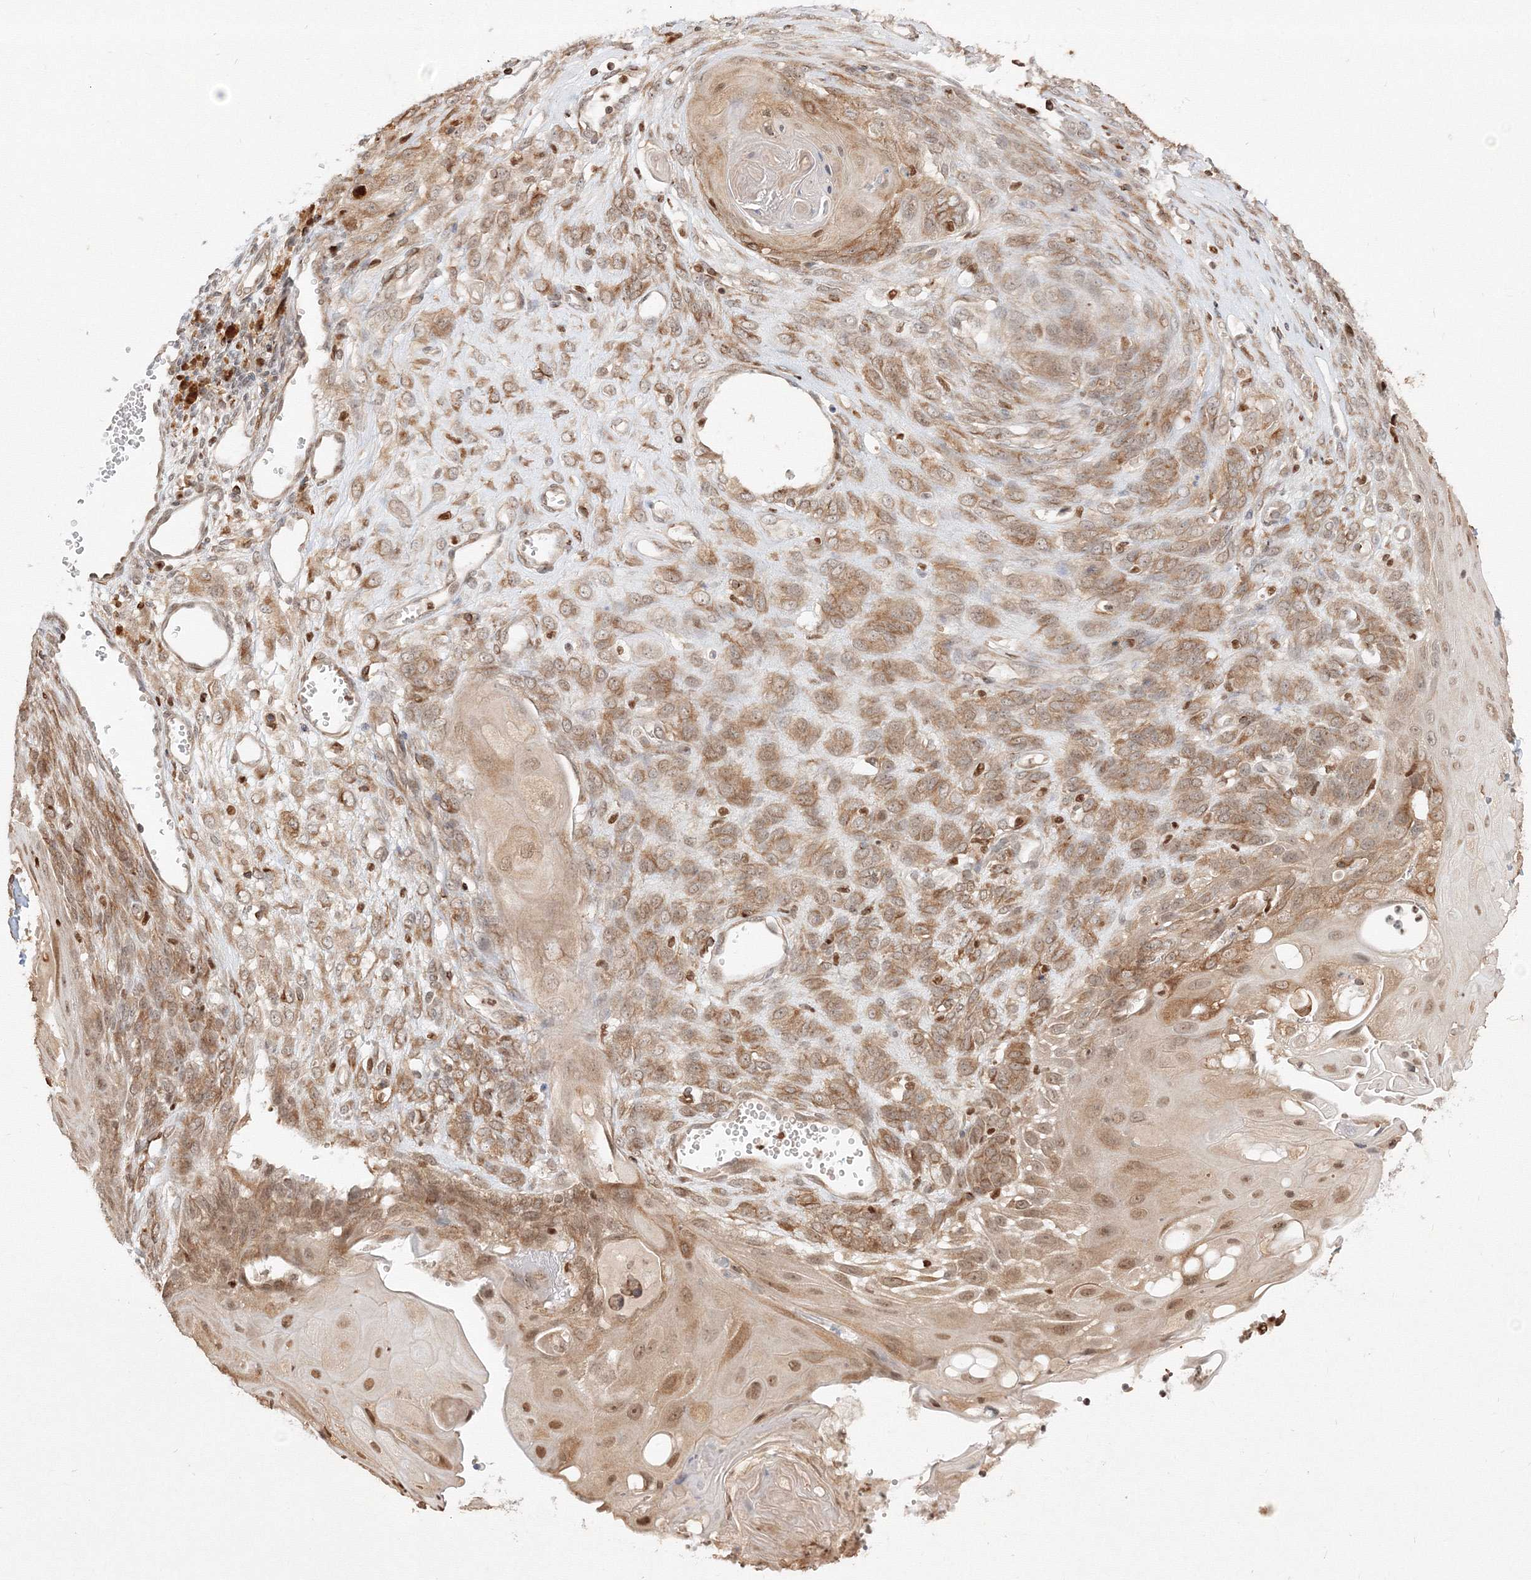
{"staining": {"intensity": "moderate", "quantity": ">75%", "location": "cytoplasmic/membranous"}, "tissue": "endometrial cancer", "cell_type": "Tumor cells", "image_type": "cancer", "snomed": [{"axis": "morphology", "description": "Adenocarcinoma, NOS"}, {"axis": "topography", "description": "Endometrium"}], "caption": "Adenocarcinoma (endometrial) tissue displays moderate cytoplasmic/membranous positivity in about >75% of tumor cells, visualized by immunohistochemistry. The protein is shown in brown color, while the nuclei are stained blue.", "gene": "TMEM50B", "patient": {"sex": "female", "age": 32}}